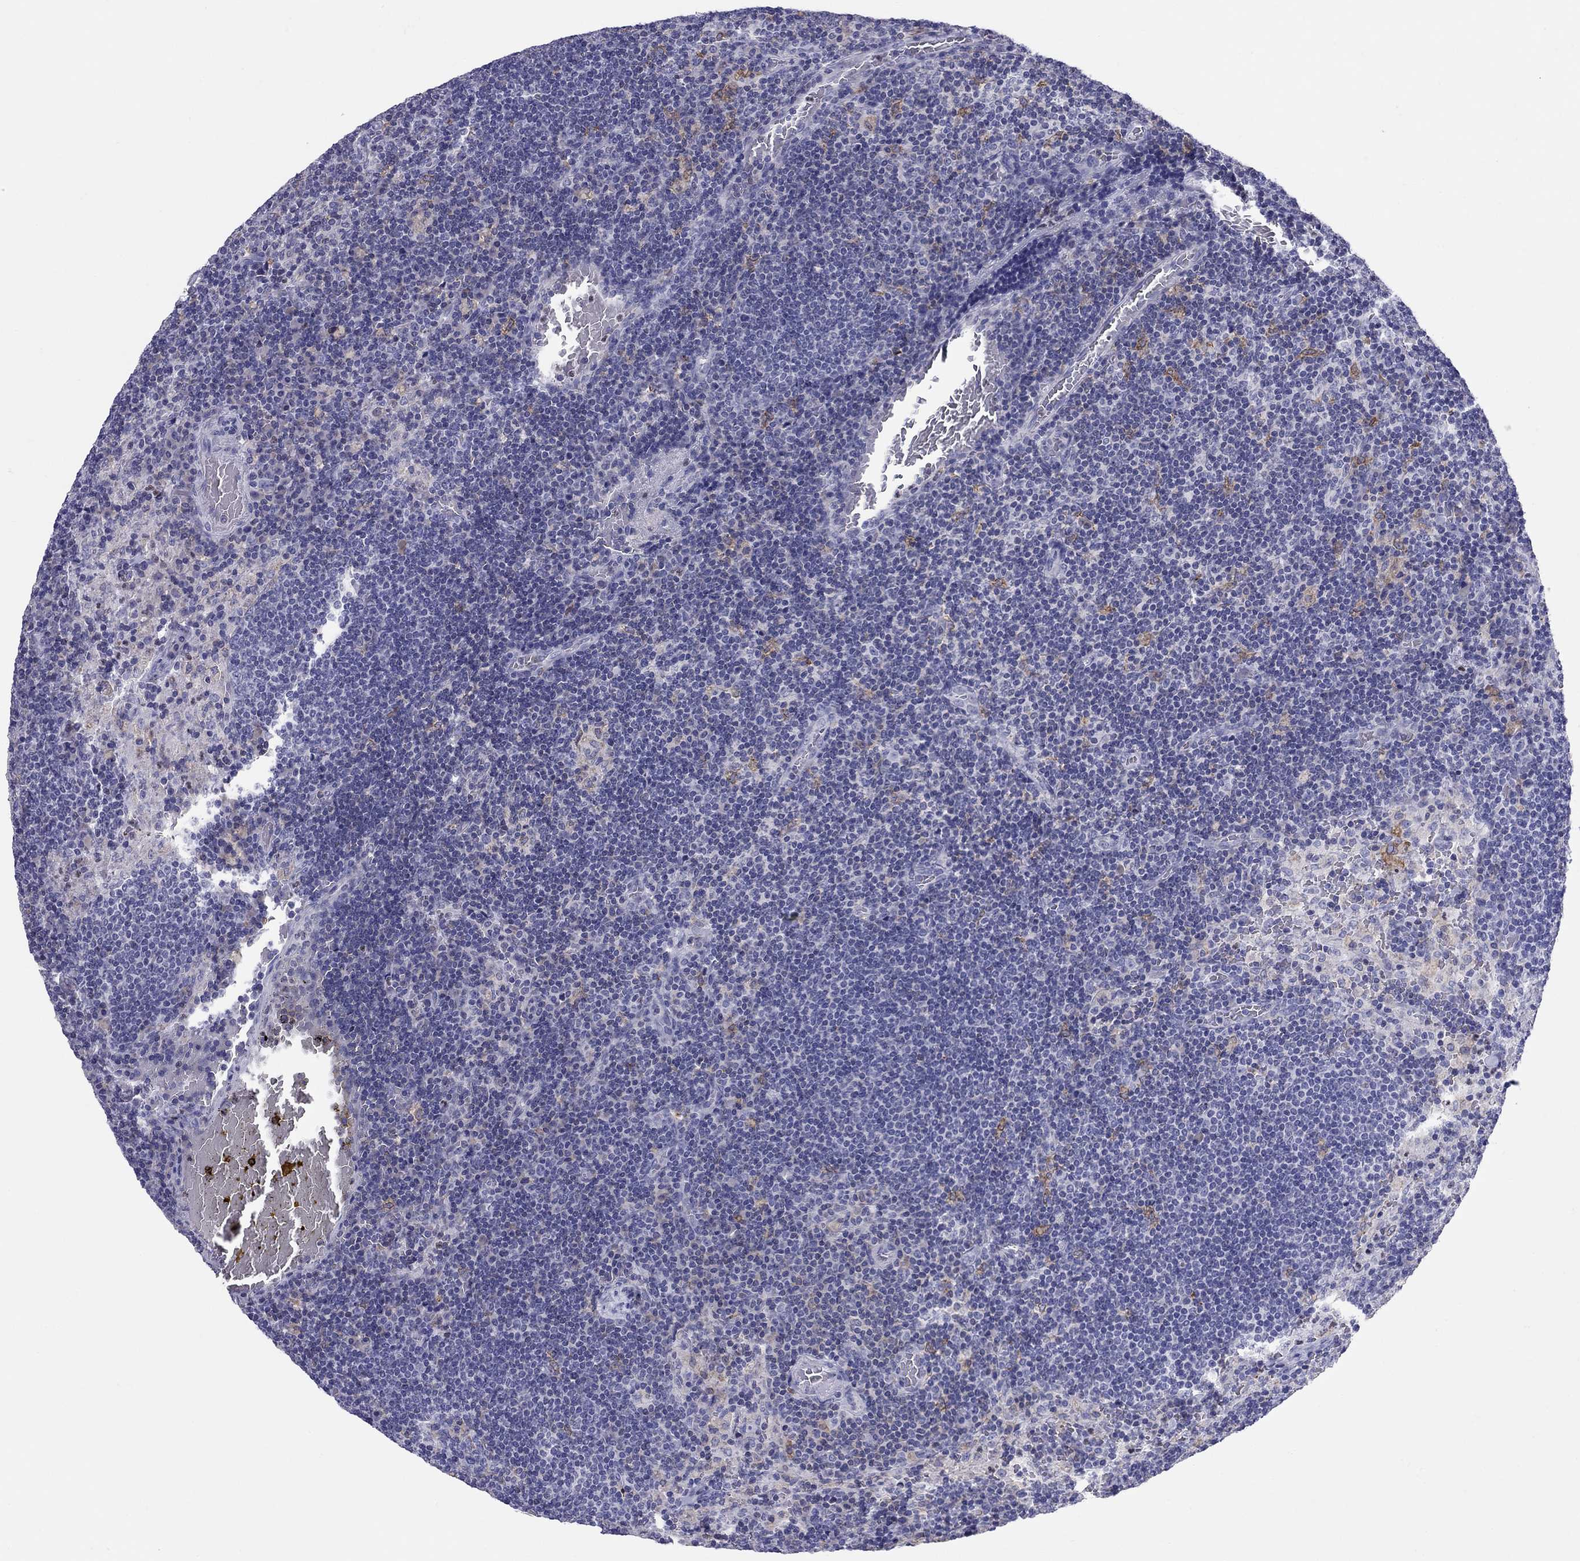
{"staining": {"intensity": "negative", "quantity": "none", "location": "none"}, "tissue": "lymph node", "cell_type": "Germinal center cells", "image_type": "normal", "snomed": [{"axis": "morphology", "description": "Normal tissue, NOS"}, {"axis": "topography", "description": "Lymph node"}], "caption": "A photomicrograph of human lymph node is negative for staining in germinal center cells. (DAB IHC visualized using brightfield microscopy, high magnification).", "gene": "SLC46A2", "patient": {"sex": "male", "age": 63}}